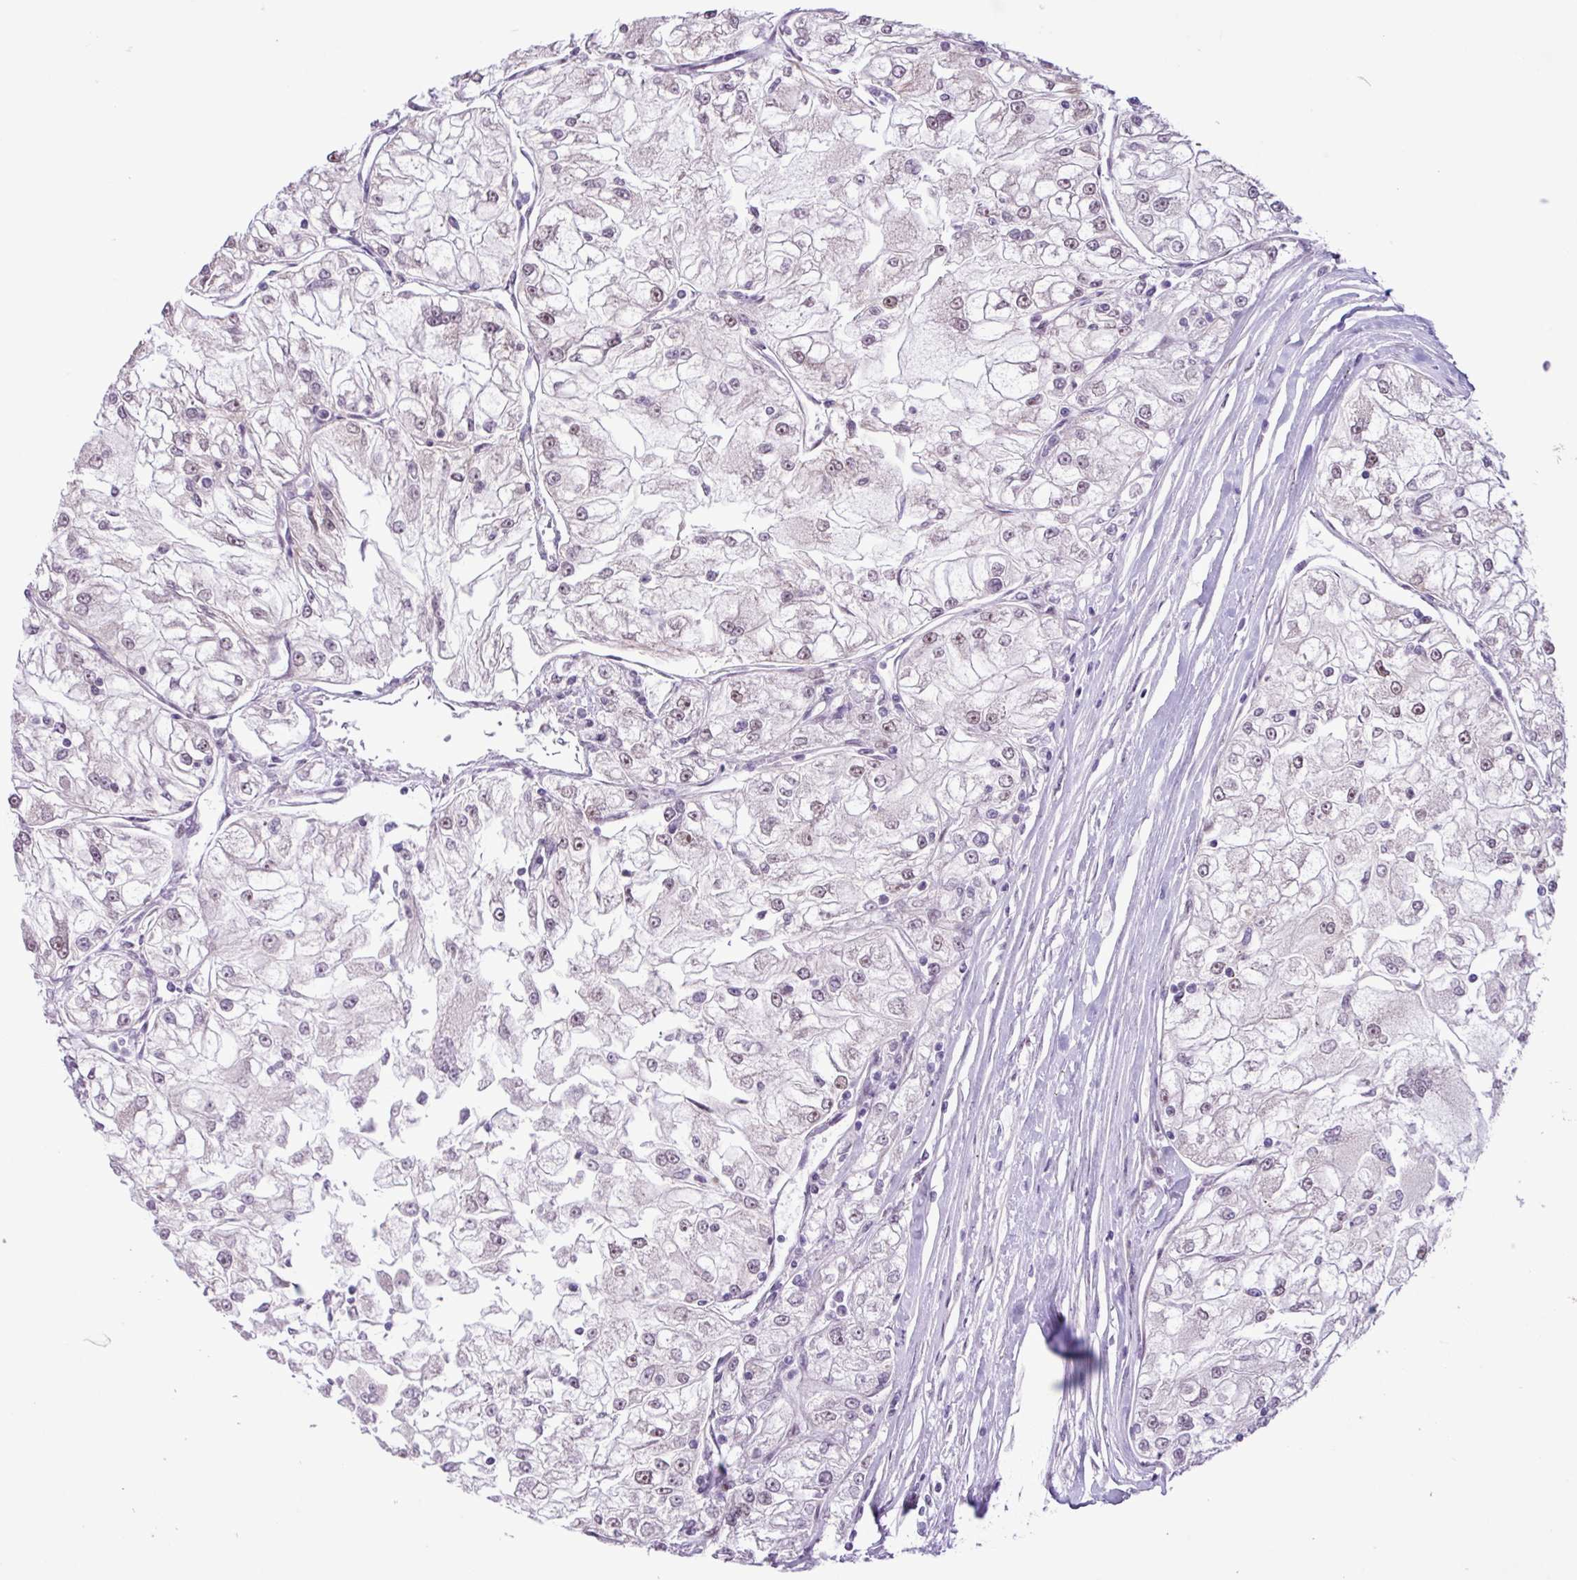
{"staining": {"intensity": "weak", "quantity": "<25%", "location": "nuclear"}, "tissue": "renal cancer", "cell_type": "Tumor cells", "image_type": "cancer", "snomed": [{"axis": "morphology", "description": "Adenocarcinoma, NOS"}, {"axis": "topography", "description": "Kidney"}], "caption": "The histopathology image shows no significant expression in tumor cells of renal adenocarcinoma.", "gene": "ZNF354A", "patient": {"sex": "female", "age": 72}}